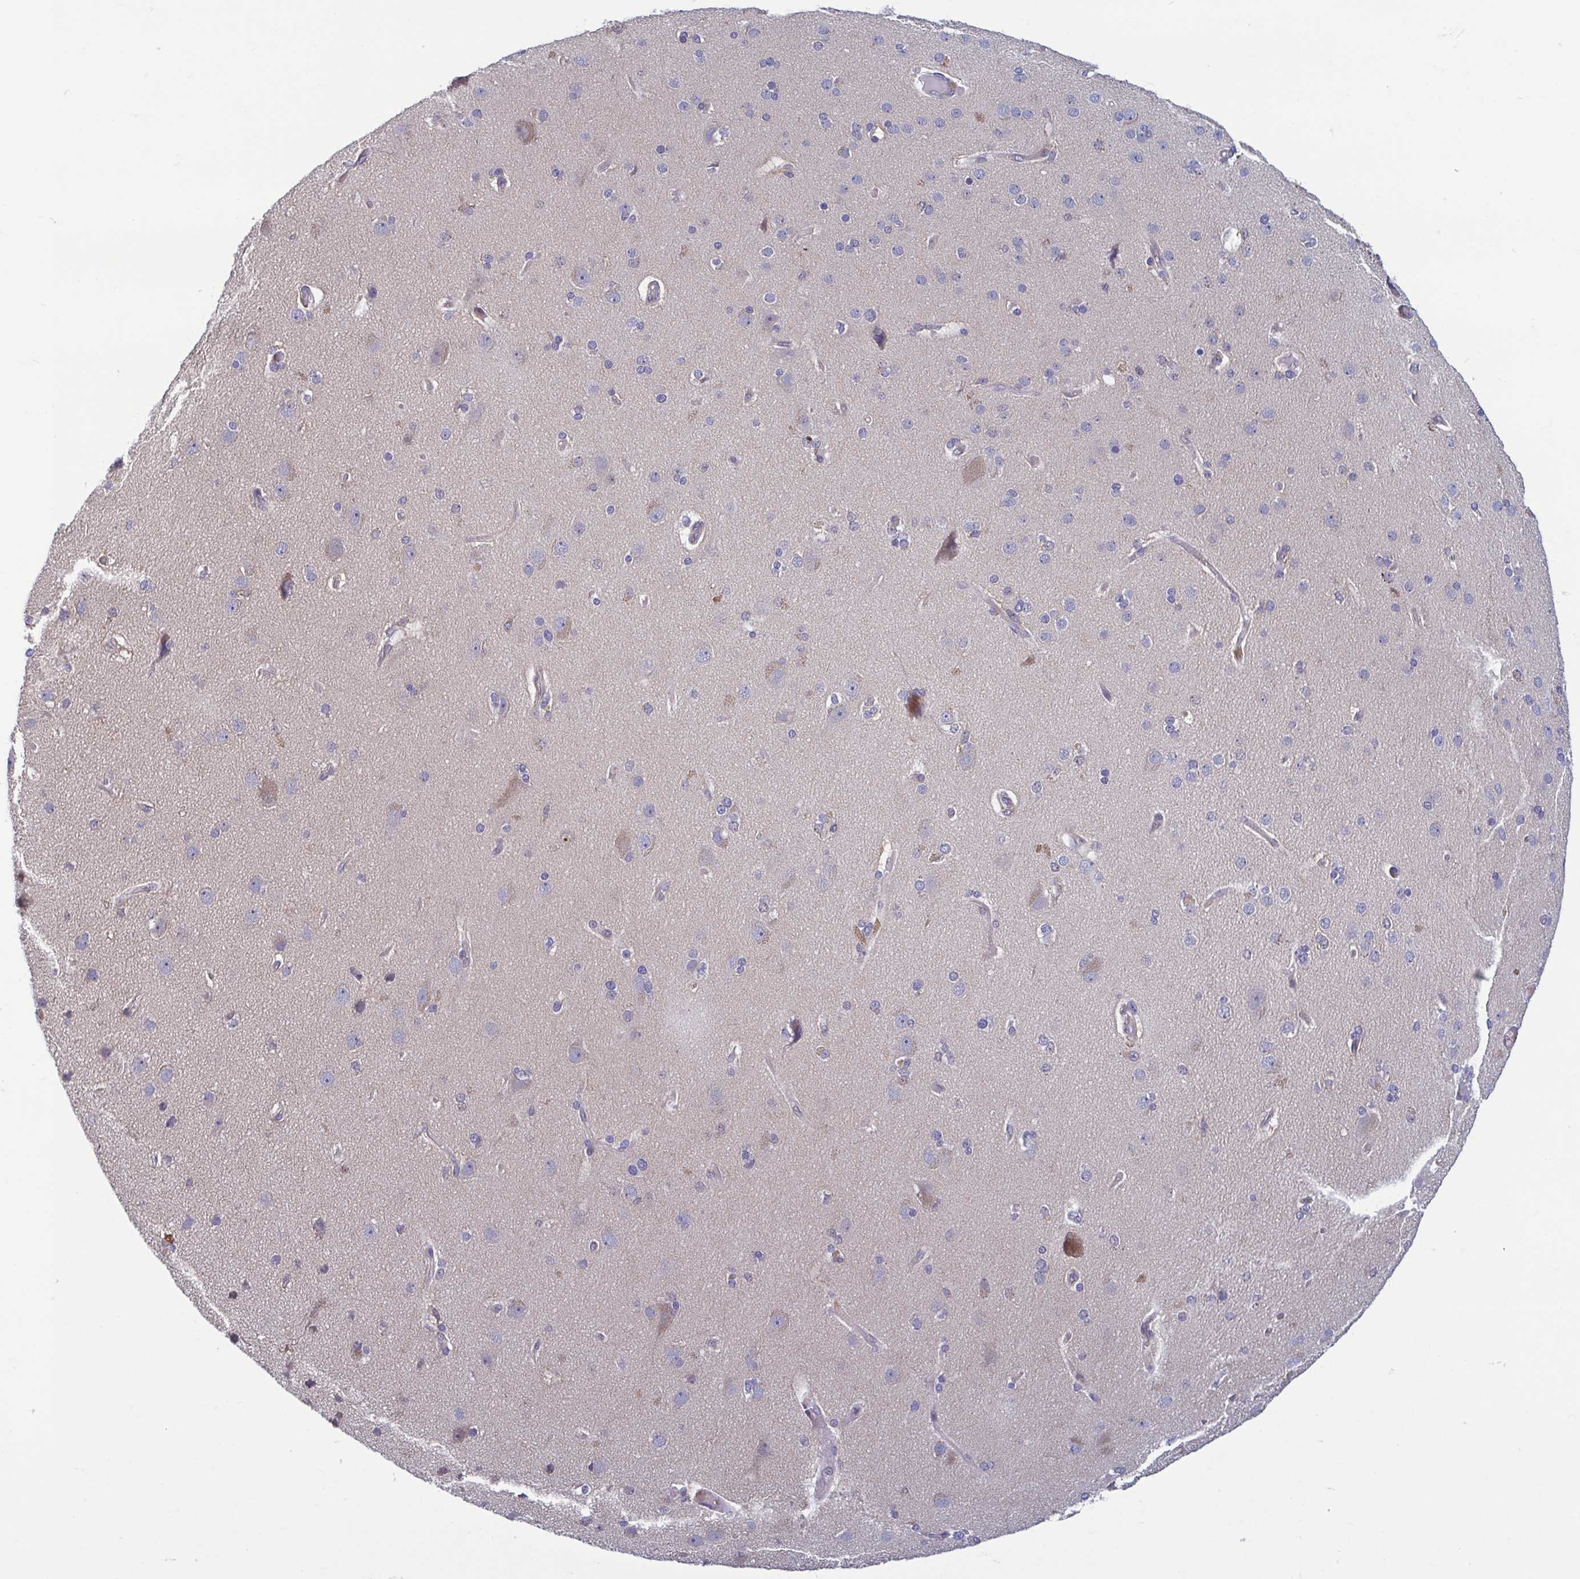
{"staining": {"intensity": "negative", "quantity": "none", "location": "none"}, "tissue": "cerebral cortex", "cell_type": "Endothelial cells", "image_type": "normal", "snomed": [{"axis": "morphology", "description": "Normal tissue, NOS"}, {"axis": "morphology", "description": "Glioma, malignant, High grade"}, {"axis": "topography", "description": "Cerebral cortex"}], "caption": "Immunohistochemical staining of unremarkable human cerebral cortex shows no significant staining in endothelial cells. (DAB immunohistochemistry, high magnification).", "gene": "LRRC38", "patient": {"sex": "male", "age": 71}}